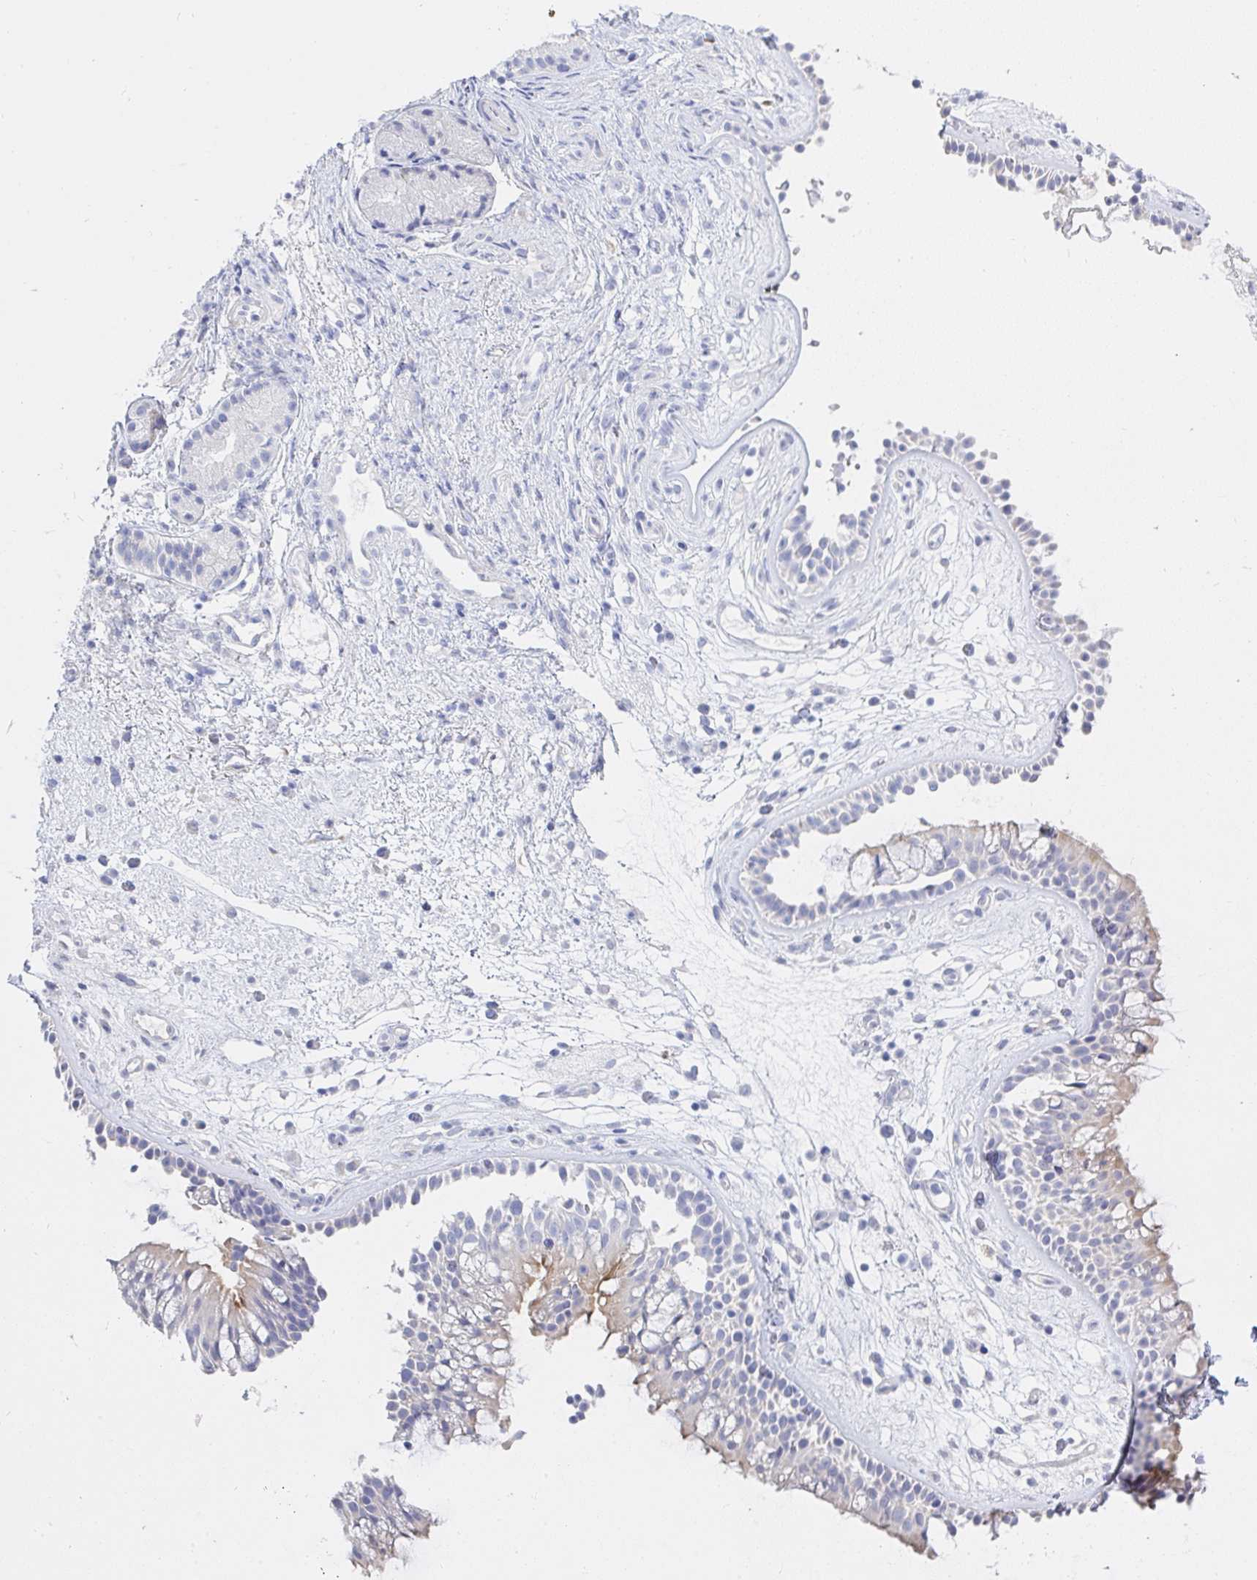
{"staining": {"intensity": "moderate", "quantity": "<25%", "location": "cytoplasmic/membranous"}, "tissue": "nasopharynx", "cell_type": "Respiratory epithelial cells", "image_type": "normal", "snomed": [{"axis": "morphology", "description": "Normal tissue, NOS"}, {"axis": "topography", "description": "Nasopharynx"}], "caption": "Immunohistochemistry (IHC) of unremarkable human nasopharynx exhibits low levels of moderate cytoplasmic/membranous staining in about <25% of respiratory epithelial cells.", "gene": "ZNF561", "patient": {"sex": "female", "age": 70}}